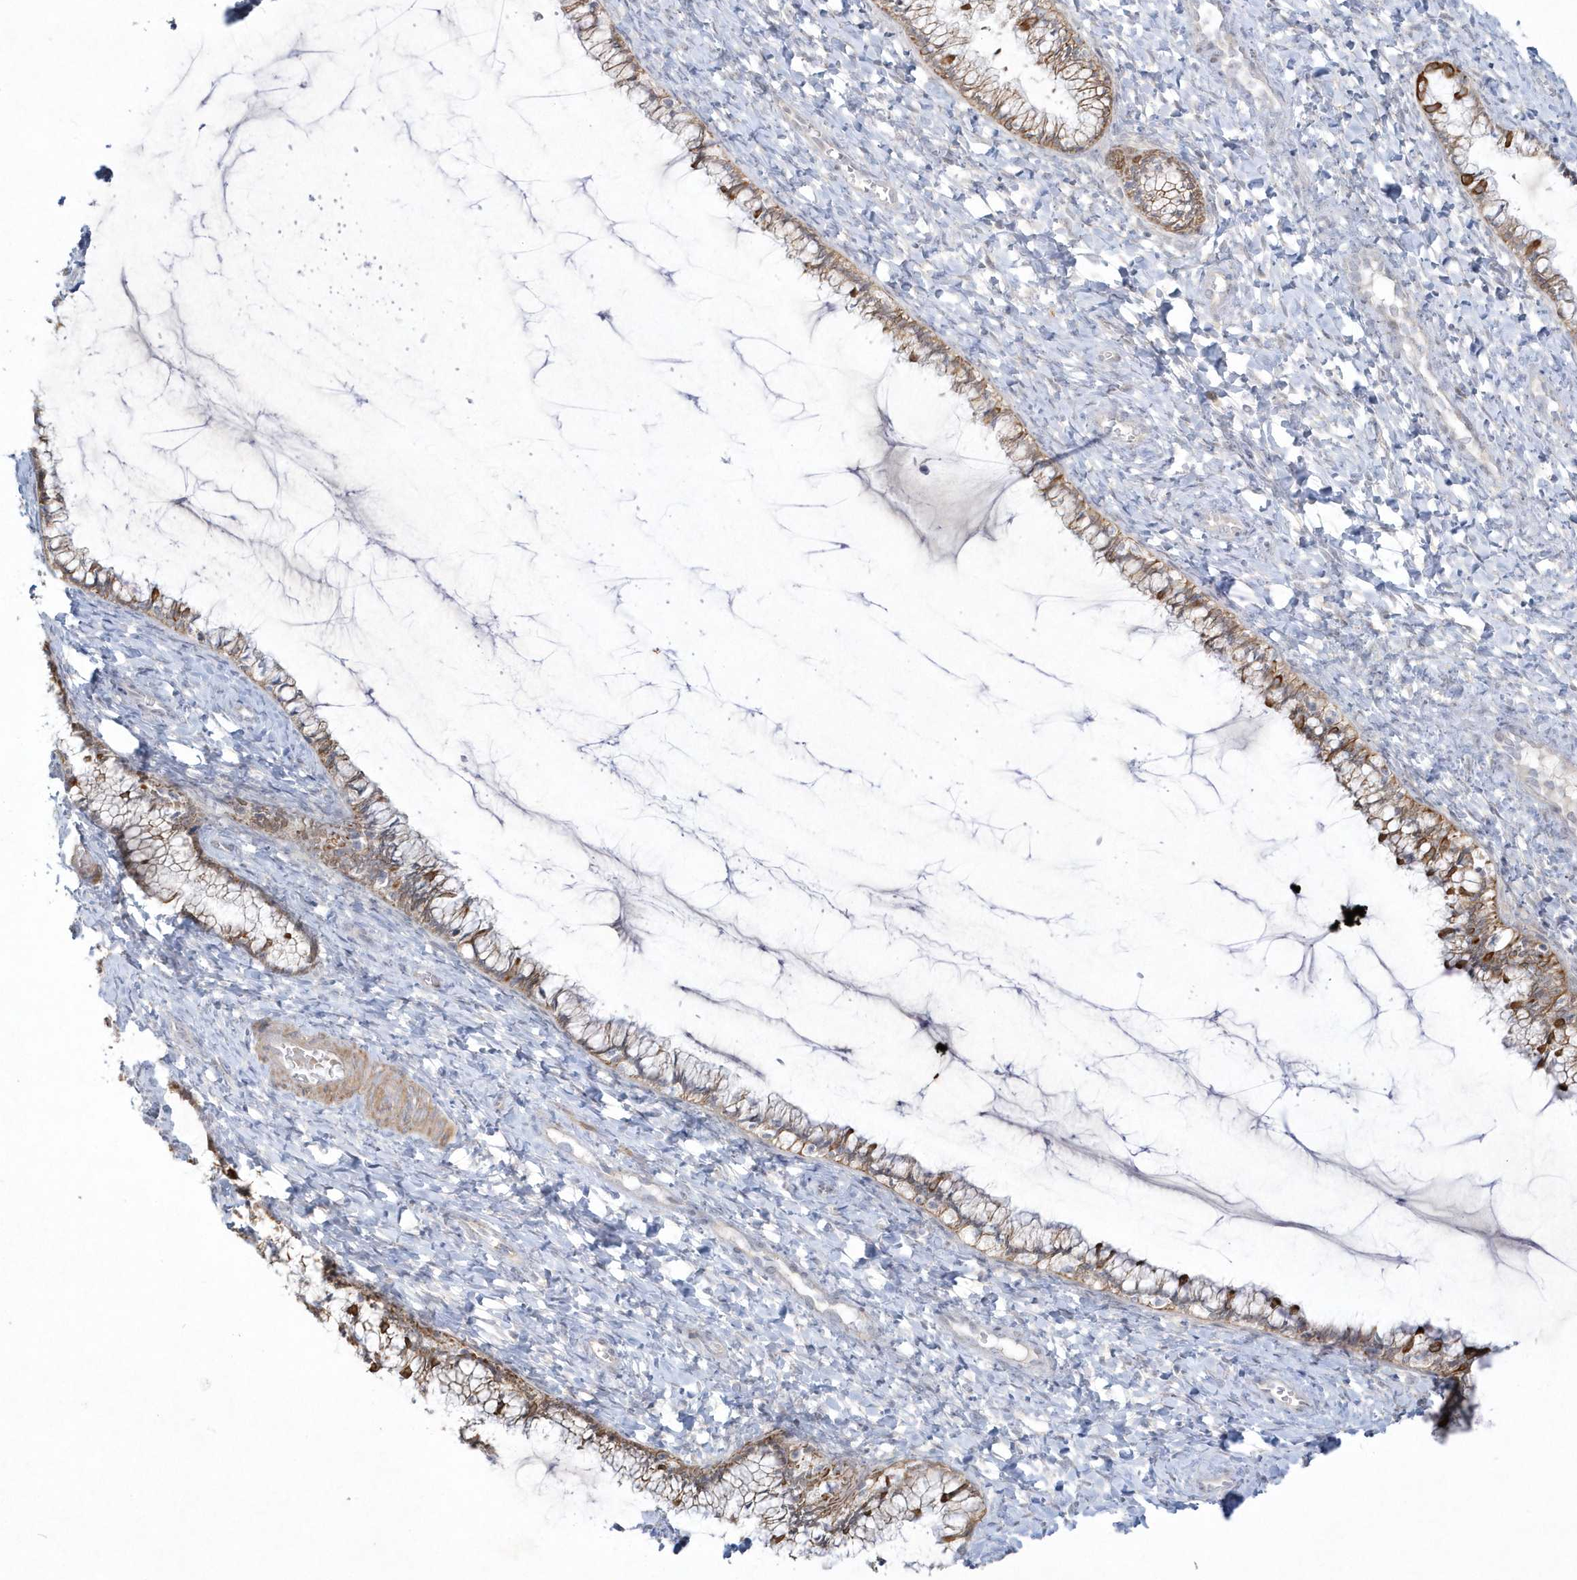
{"staining": {"intensity": "moderate", "quantity": ">75%", "location": "cytoplasmic/membranous"}, "tissue": "cervix", "cell_type": "Glandular cells", "image_type": "normal", "snomed": [{"axis": "morphology", "description": "Normal tissue, NOS"}, {"axis": "morphology", "description": "Adenocarcinoma, NOS"}, {"axis": "topography", "description": "Cervix"}], "caption": "Cervix stained for a protein reveals moderate cytoplasmic/membranous positivity in glandular cells. The staining is performed using DAB brown chromogen to label protein expression. The nuclei are counter-stained blue using hematoxylin.", "gene": "LARS1", "patient": {"sex": "female", "age": 29}}